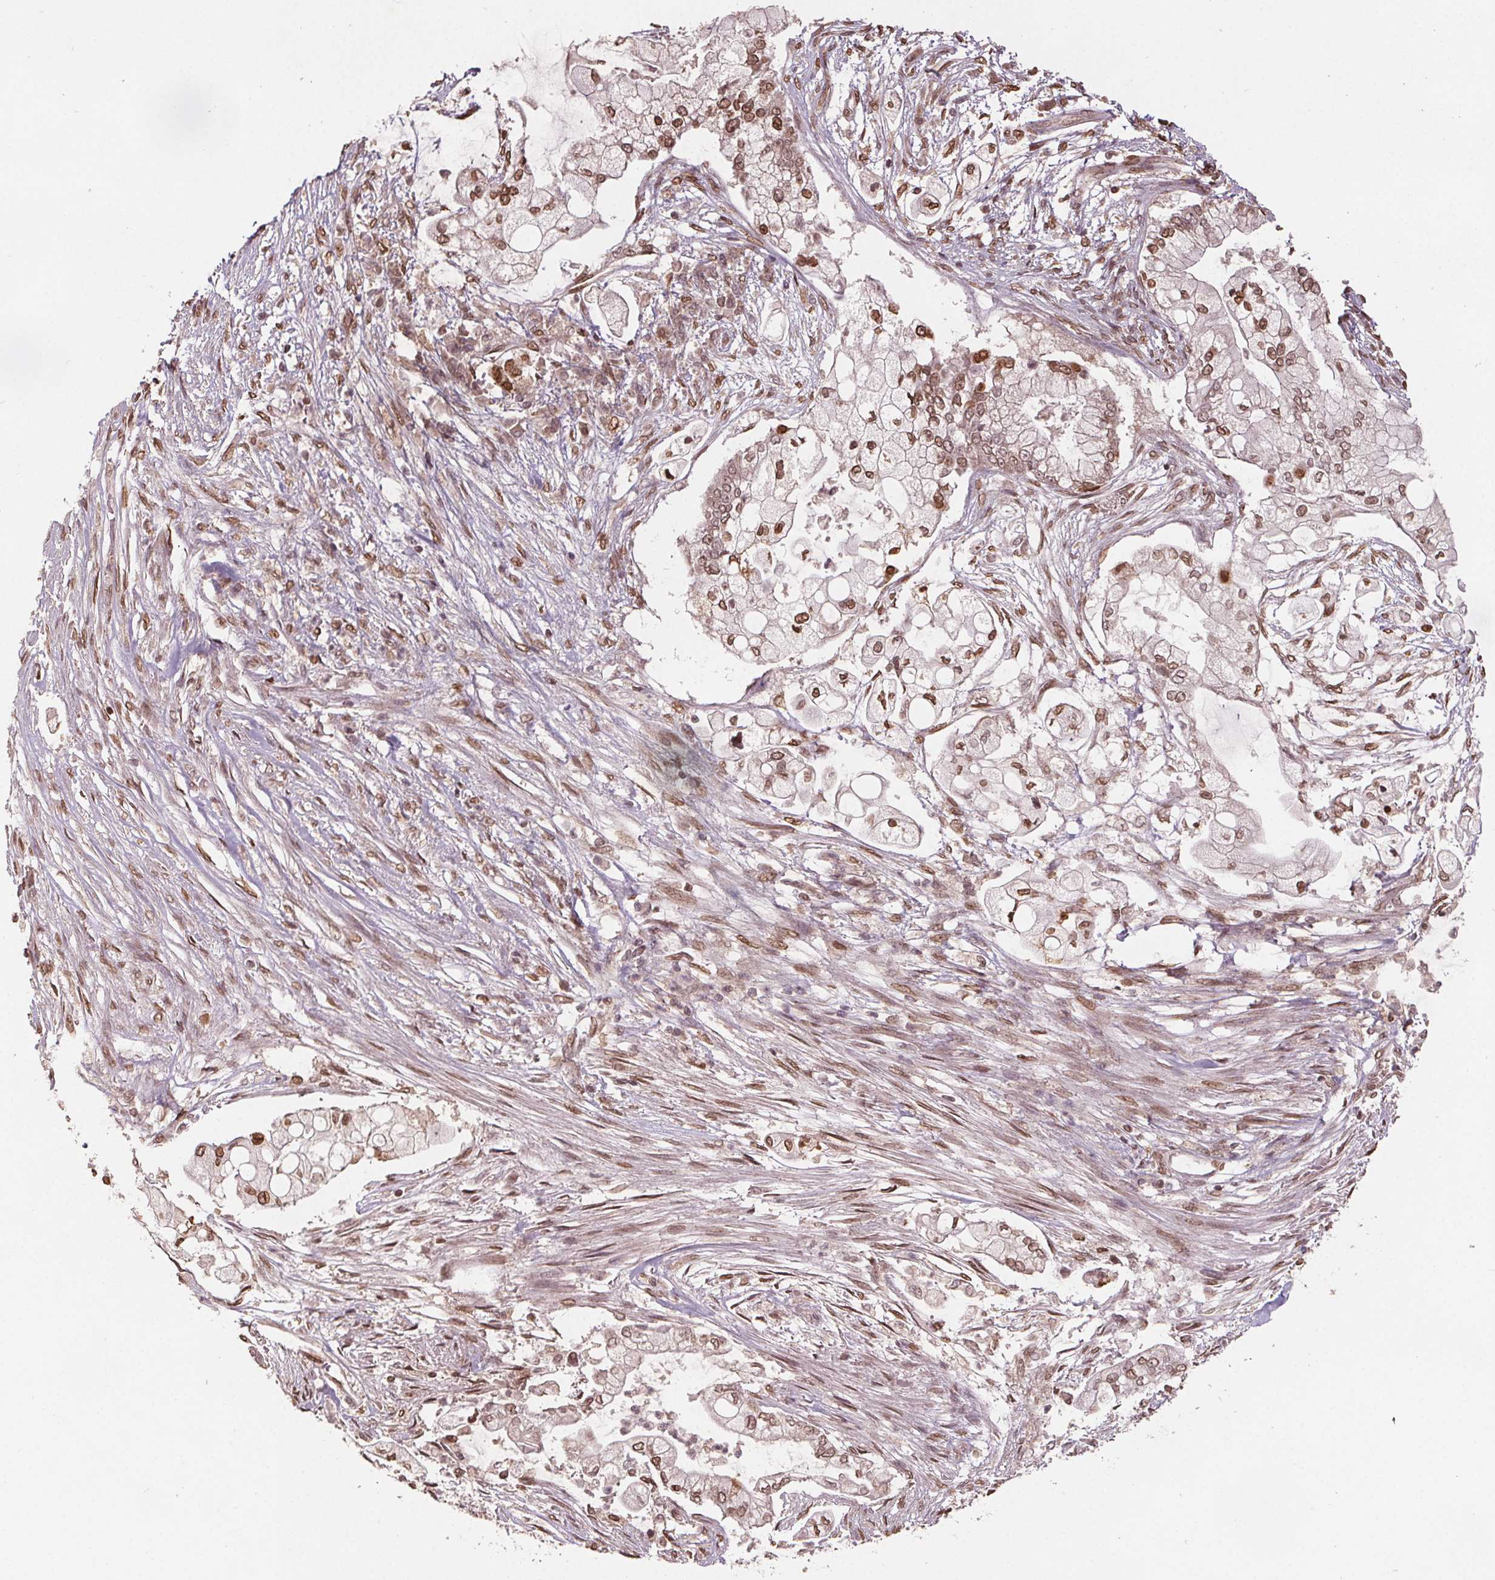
{"staining": {"intensity": "moderate", "quantity": ">75%", "location": "nuclear"}, "tissue": "pancreatic cancer", "cell_type": "Tumor cells", "image_type": "cancer", "snomed": [{"axis": "morphology", "description": "Adenocarcinoma, NOS"}, {"axis": "topography", "description": "Pancreas"}], "caption": "The photomicrograph shows a brown stain indicating the presence of a protein in the nuclear of tumor cells in pancreatic cancer.", "gene": "HIF1AN", "patient": {"sex": "female", "age": 69}}